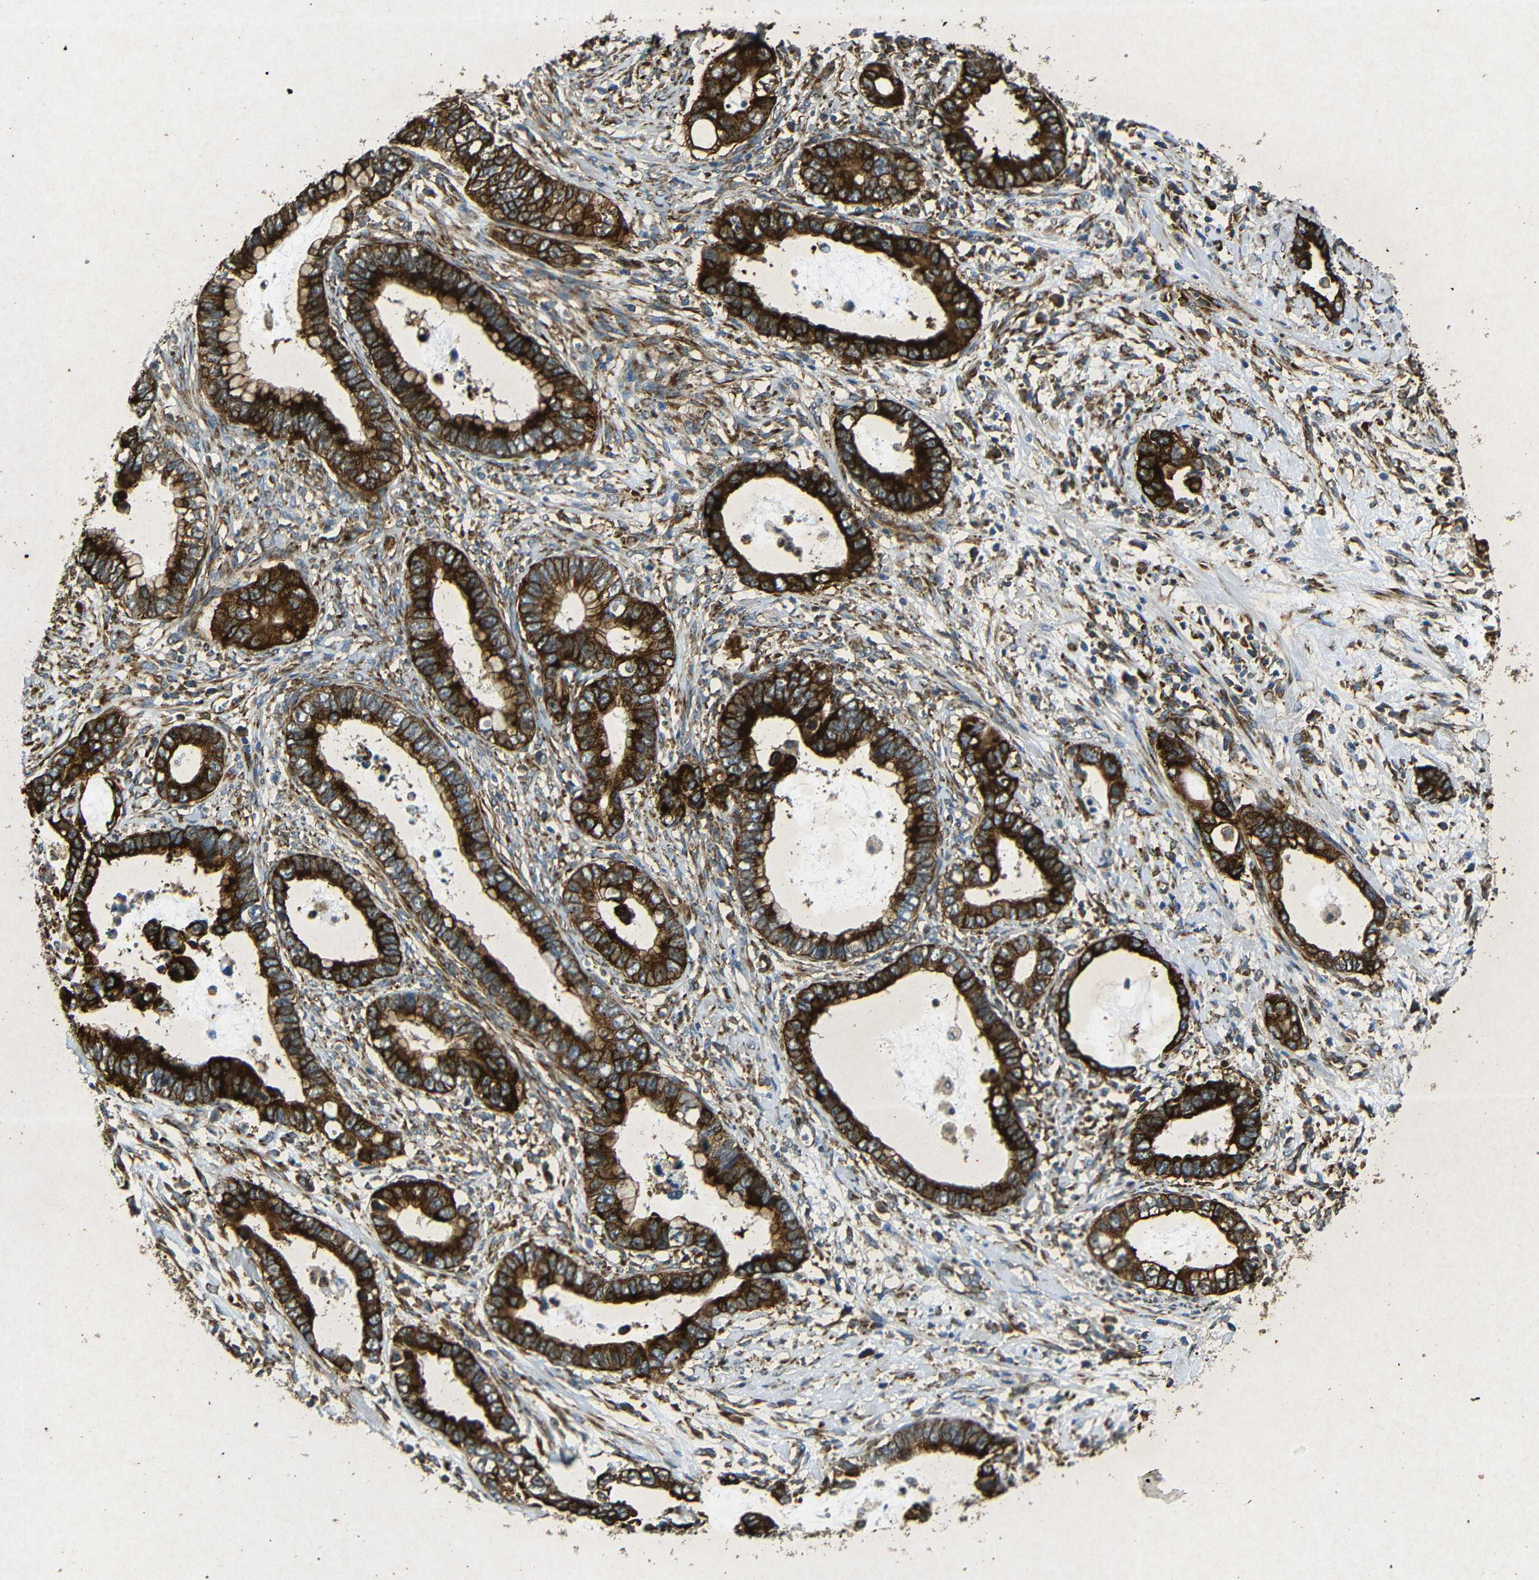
{"staining": {"intensity": "strong", "quantity": ">75%", "location": "cytoplasmic/membranous"}, "tissue": "cervical cancer", "cell_type": "Tumor cells", "image_type": "cancer", "snomed": [{"axis": "morphology", "description": "Adenocarcinoma, NOS"}, {"axis": "topography", "description": "Cervix"}], "caption": "The micrograph displays staining of adenocarcinoma (cervical), revealing strong cytoplasmic/membranous protein expression (brown color) within tumor cells. The protein of interest is stained brown, and the nuclei are stained in blue (DAB IHC with brightfield microscopy, high magnification).", "gene": "BTF3", "patient": {"sex": "female", "age": 44}}